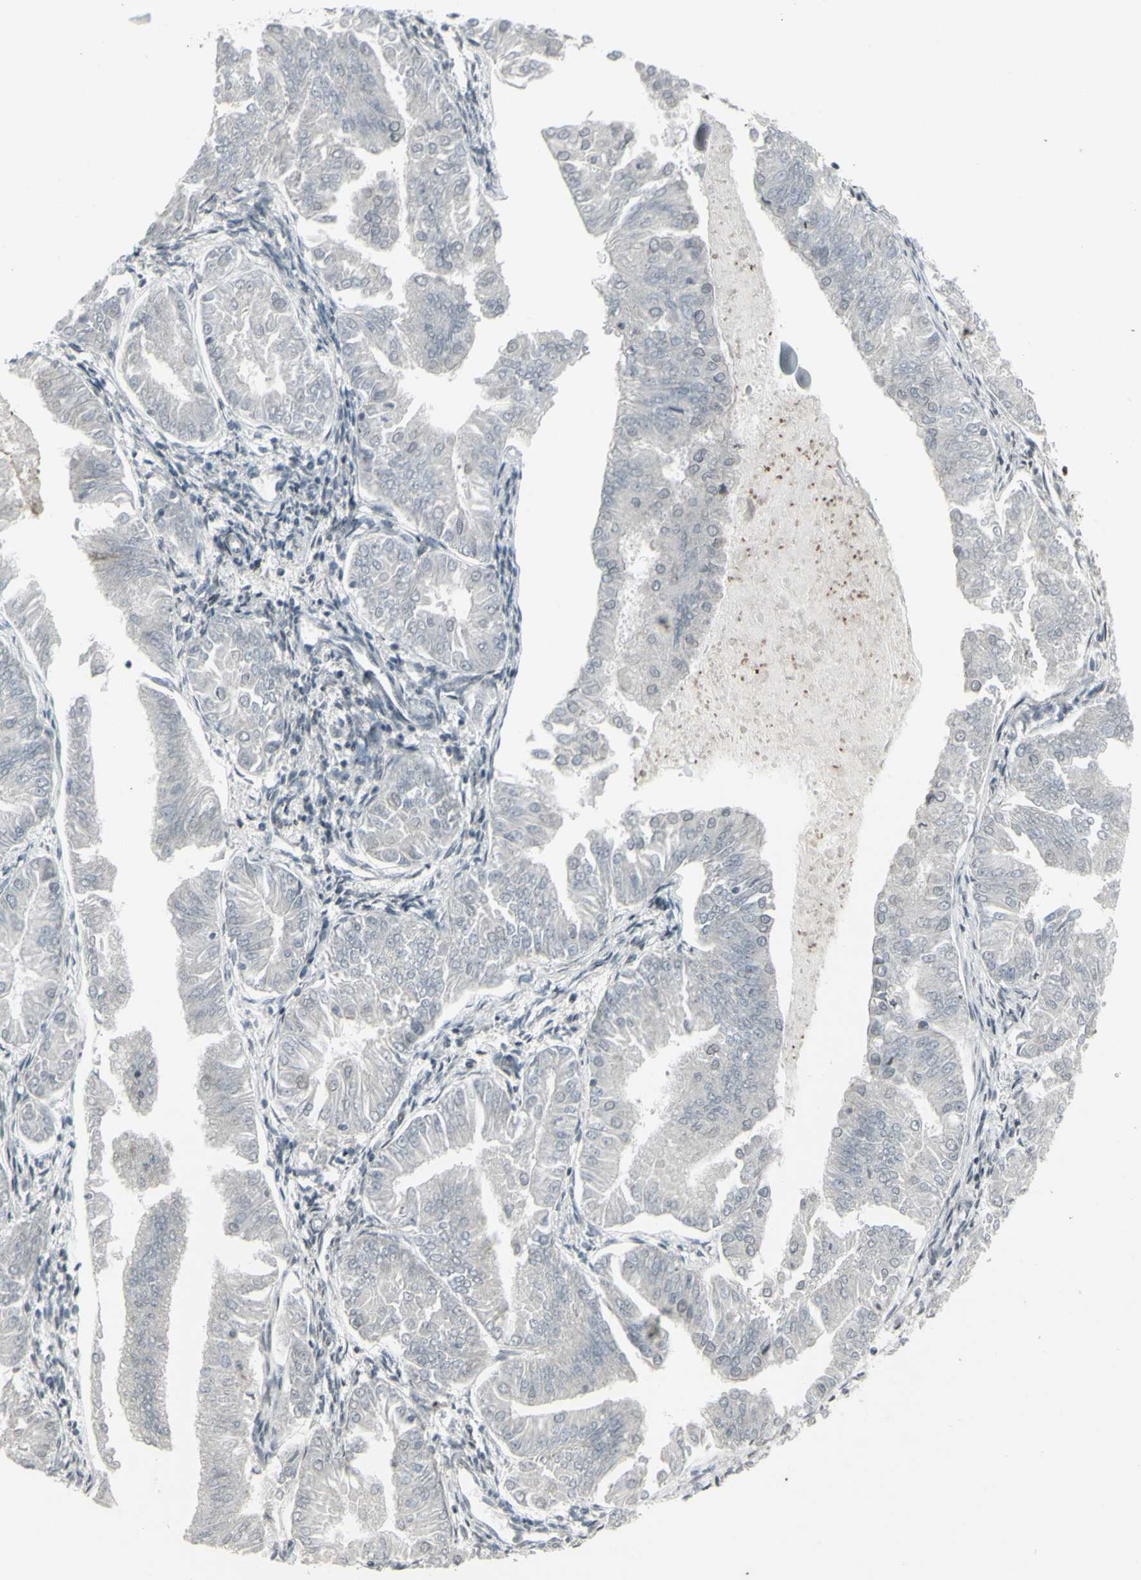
{"staining": {"intensity": "negative", "quantity": "none", "location": "none"}, "tissue": "endometrial cancer", "cell_type": "Tumor cells", "image_type": "cancer", "snomed": [{"axis": "morphology", "description": "Adenocarcinoma, NOS"}, {"axis": "topography", "description": "Endometrium"}], "caption": "DAB (3,3'-diaminobenzidine) immunohistochemical staining of human endometrial cancer displays no significant staining in tumor cells. (DAB IHC with hematoxylin counter stain).", "gene": "SUPT6H", "patient": {"sex": "female", "age": 53}}